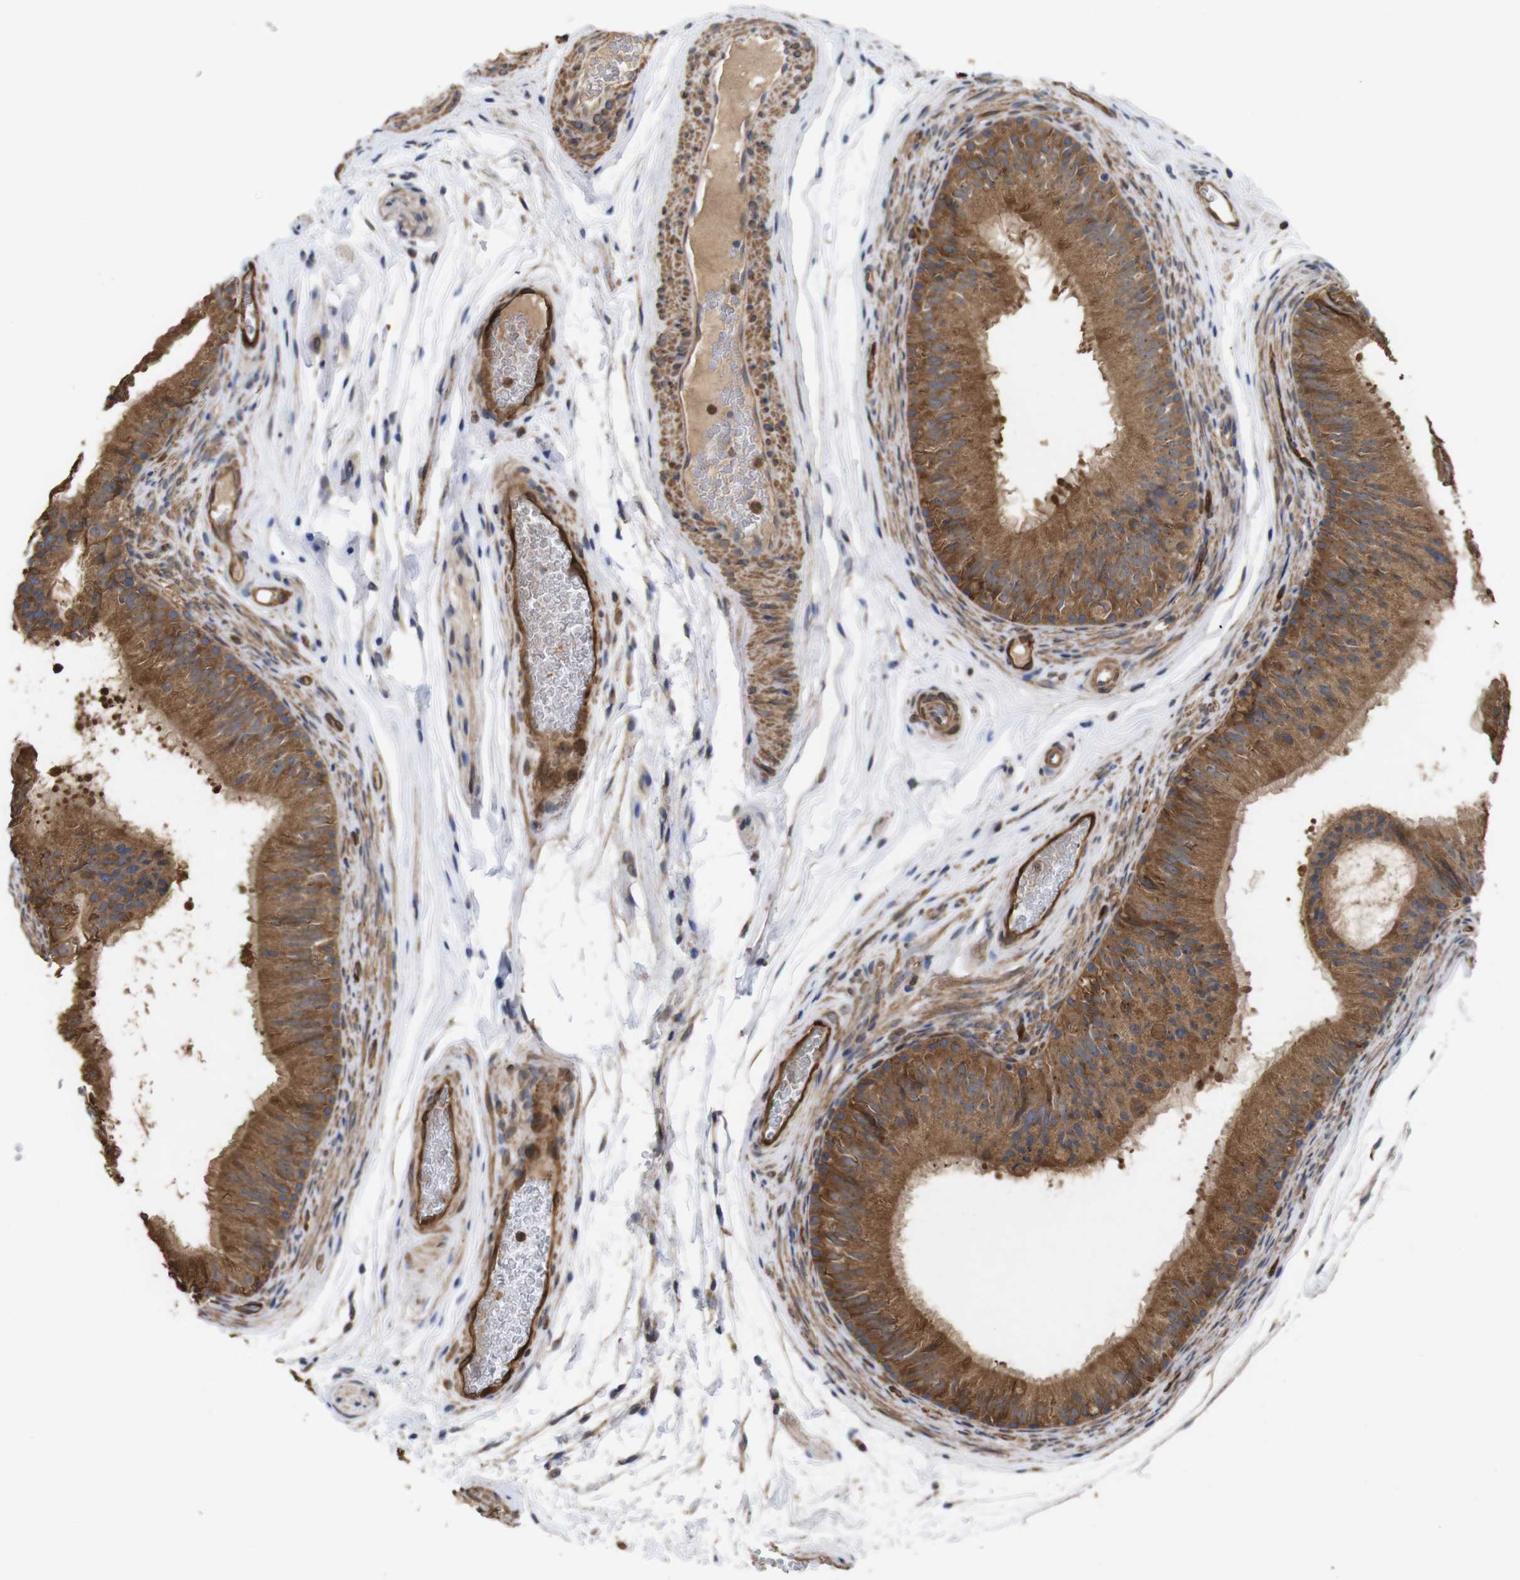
{"staining": {"intensity": "moderate", "quantity": ">75%", "location": "cytoplasmic/membranous"}, "tissue": "epididymis", "cell_type": "Glandular cells", "image_type": "normal", "snomed": [{"axis": "morphology", "description": "Normal tissue, NOS"}, {"axis": "topography", "description": "Epididymis"}], "caption": "DAB immunohistochemical staining of unremarkable human epididymis demonstrates moderate cytoplasmic/membranous protein positivity in approximately >75% of glandular cells. The protein of interest is shown in brown color, while the nuclei are stained blue.", "gene": "TIAM1", "patient": {"sex": "male", "age": 36}}